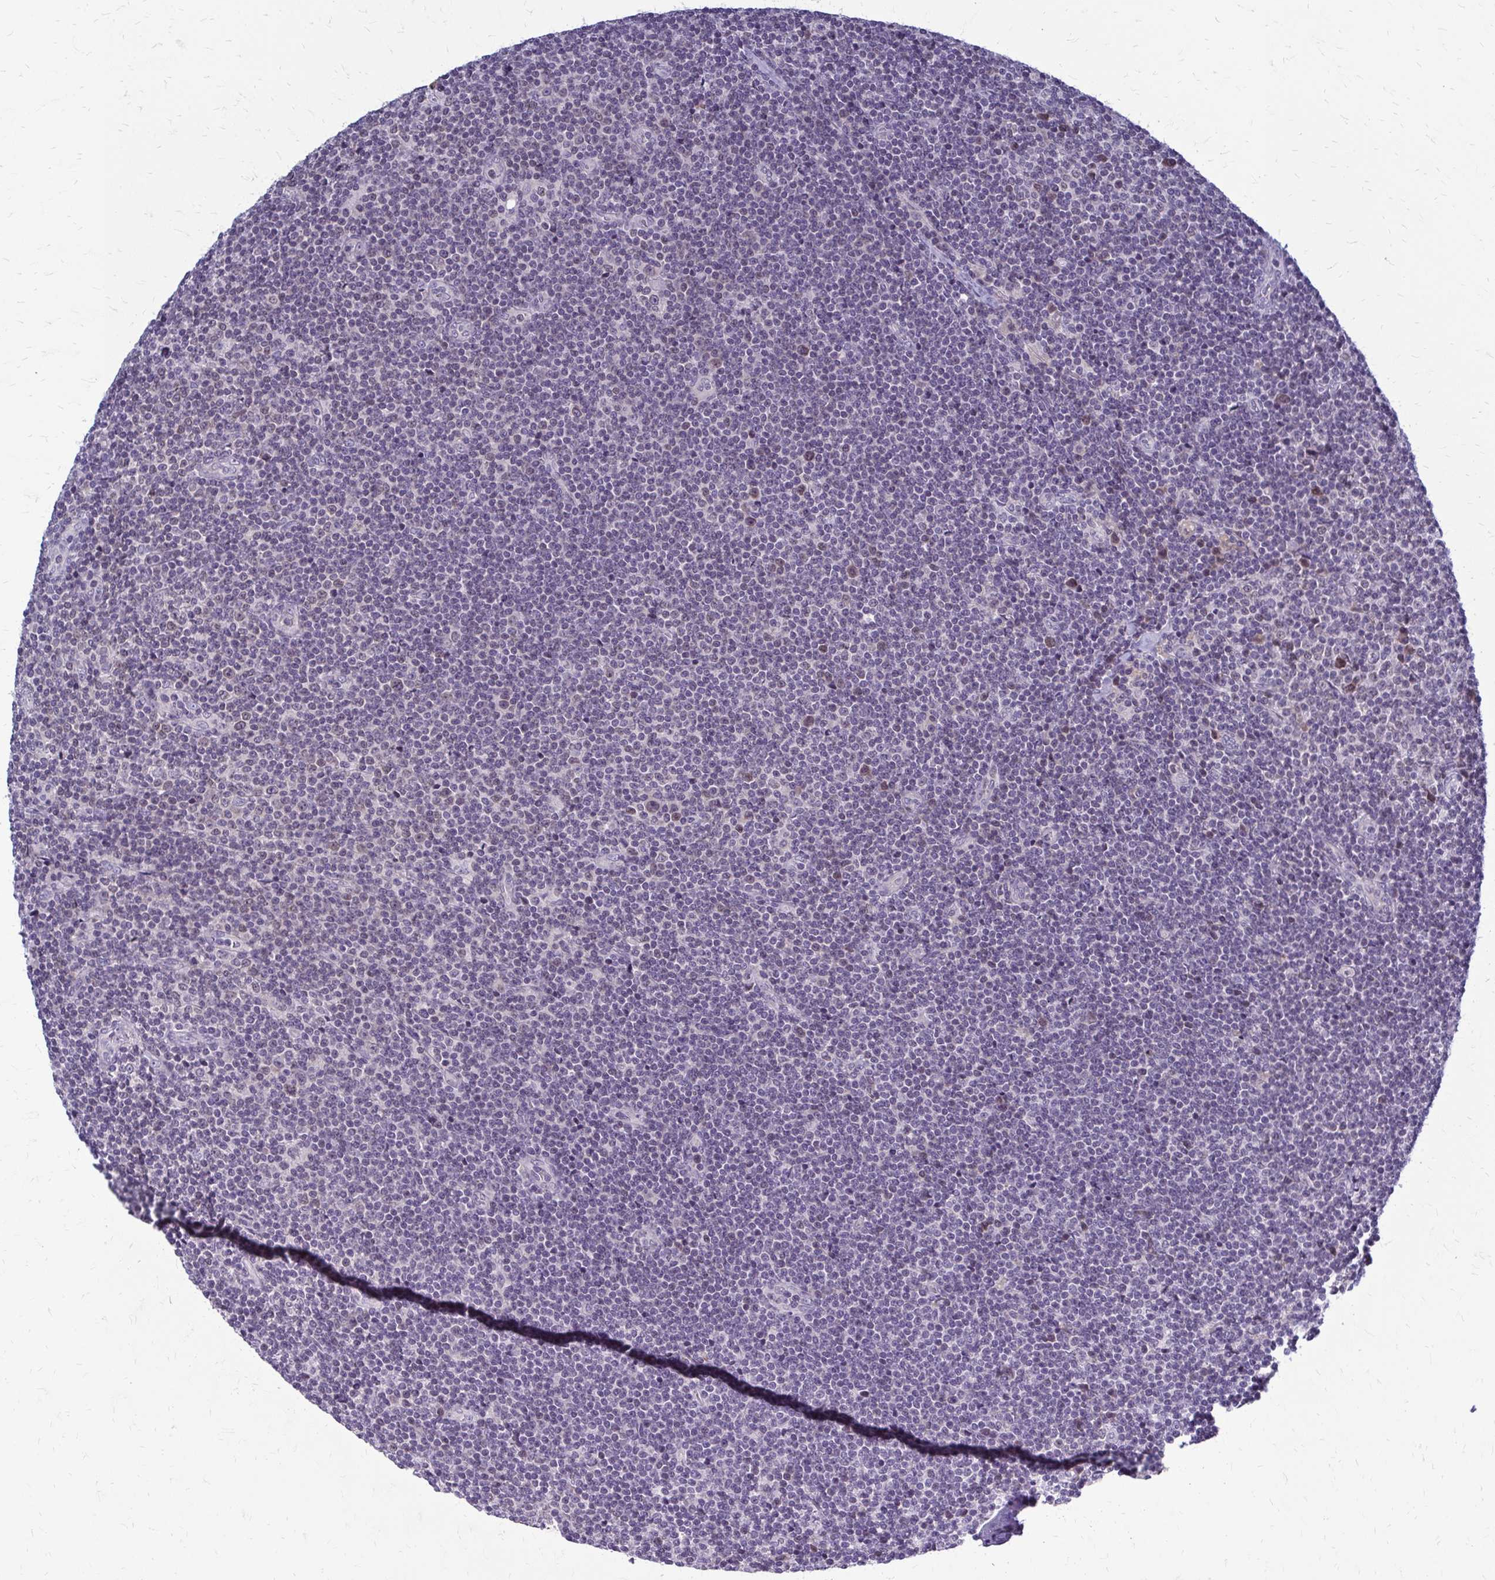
{"staining": {"intensity": "negative", "quantity": "none", "location": "none"}, "tissue": "lymphoma", "cell_type": "Tumor cells", "image_type": "cancer", "snomed": [{"axis": "morphology", "description": "Malignant lymphoma, non-Hodgkin's type, Low grade"}, {"axis": "topography", "description": "Lymph node"}], "caption": "Immunohistochemical staining of lymphoma reveals no significant positivity in tumor cells.", "gene": "MCRIP2", "patient": {"sex": "male", "age": 48}}